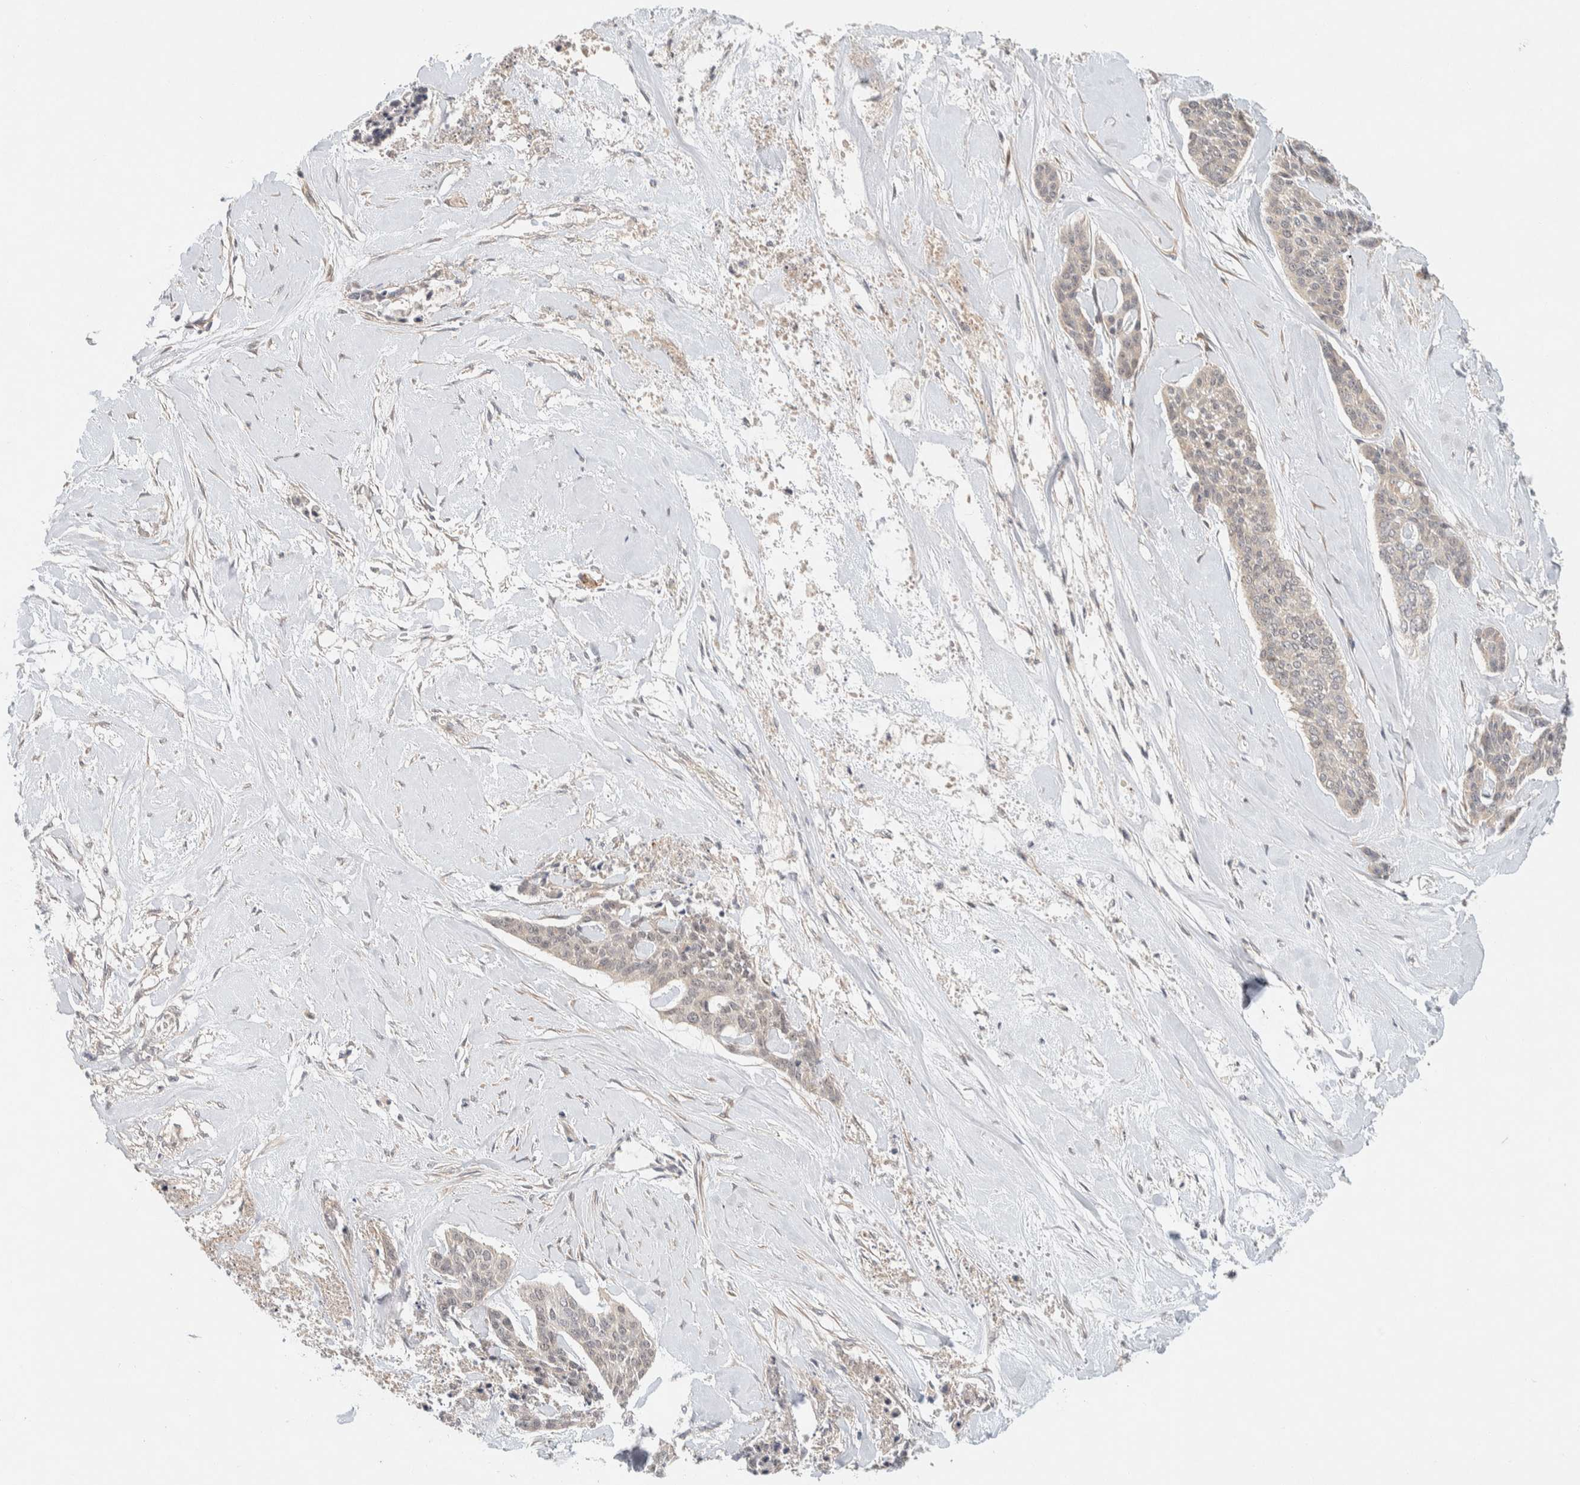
{"staining": {"intensity": "weak", "quantity": "<25%", "location": "cytoplasmic/membranous"}, "tissue": "skin cancer", "cell_type": "Tumor cells", "image_type": "cancer", "snomed": [{"axis": "morphology", "description": "Basal cell carcinoma"}, {"axis": "topography", "description": "Skin"}], "caption": "DAB immunohistochemical staining of human basal cell carcinoma (skin) demonstrates no significant staining in tumor cells. (DAB IHC visualized using brightfield microscopy, high magnification).", "gene": "KIF9", "patient": {"sex": "female", "age": 64}}